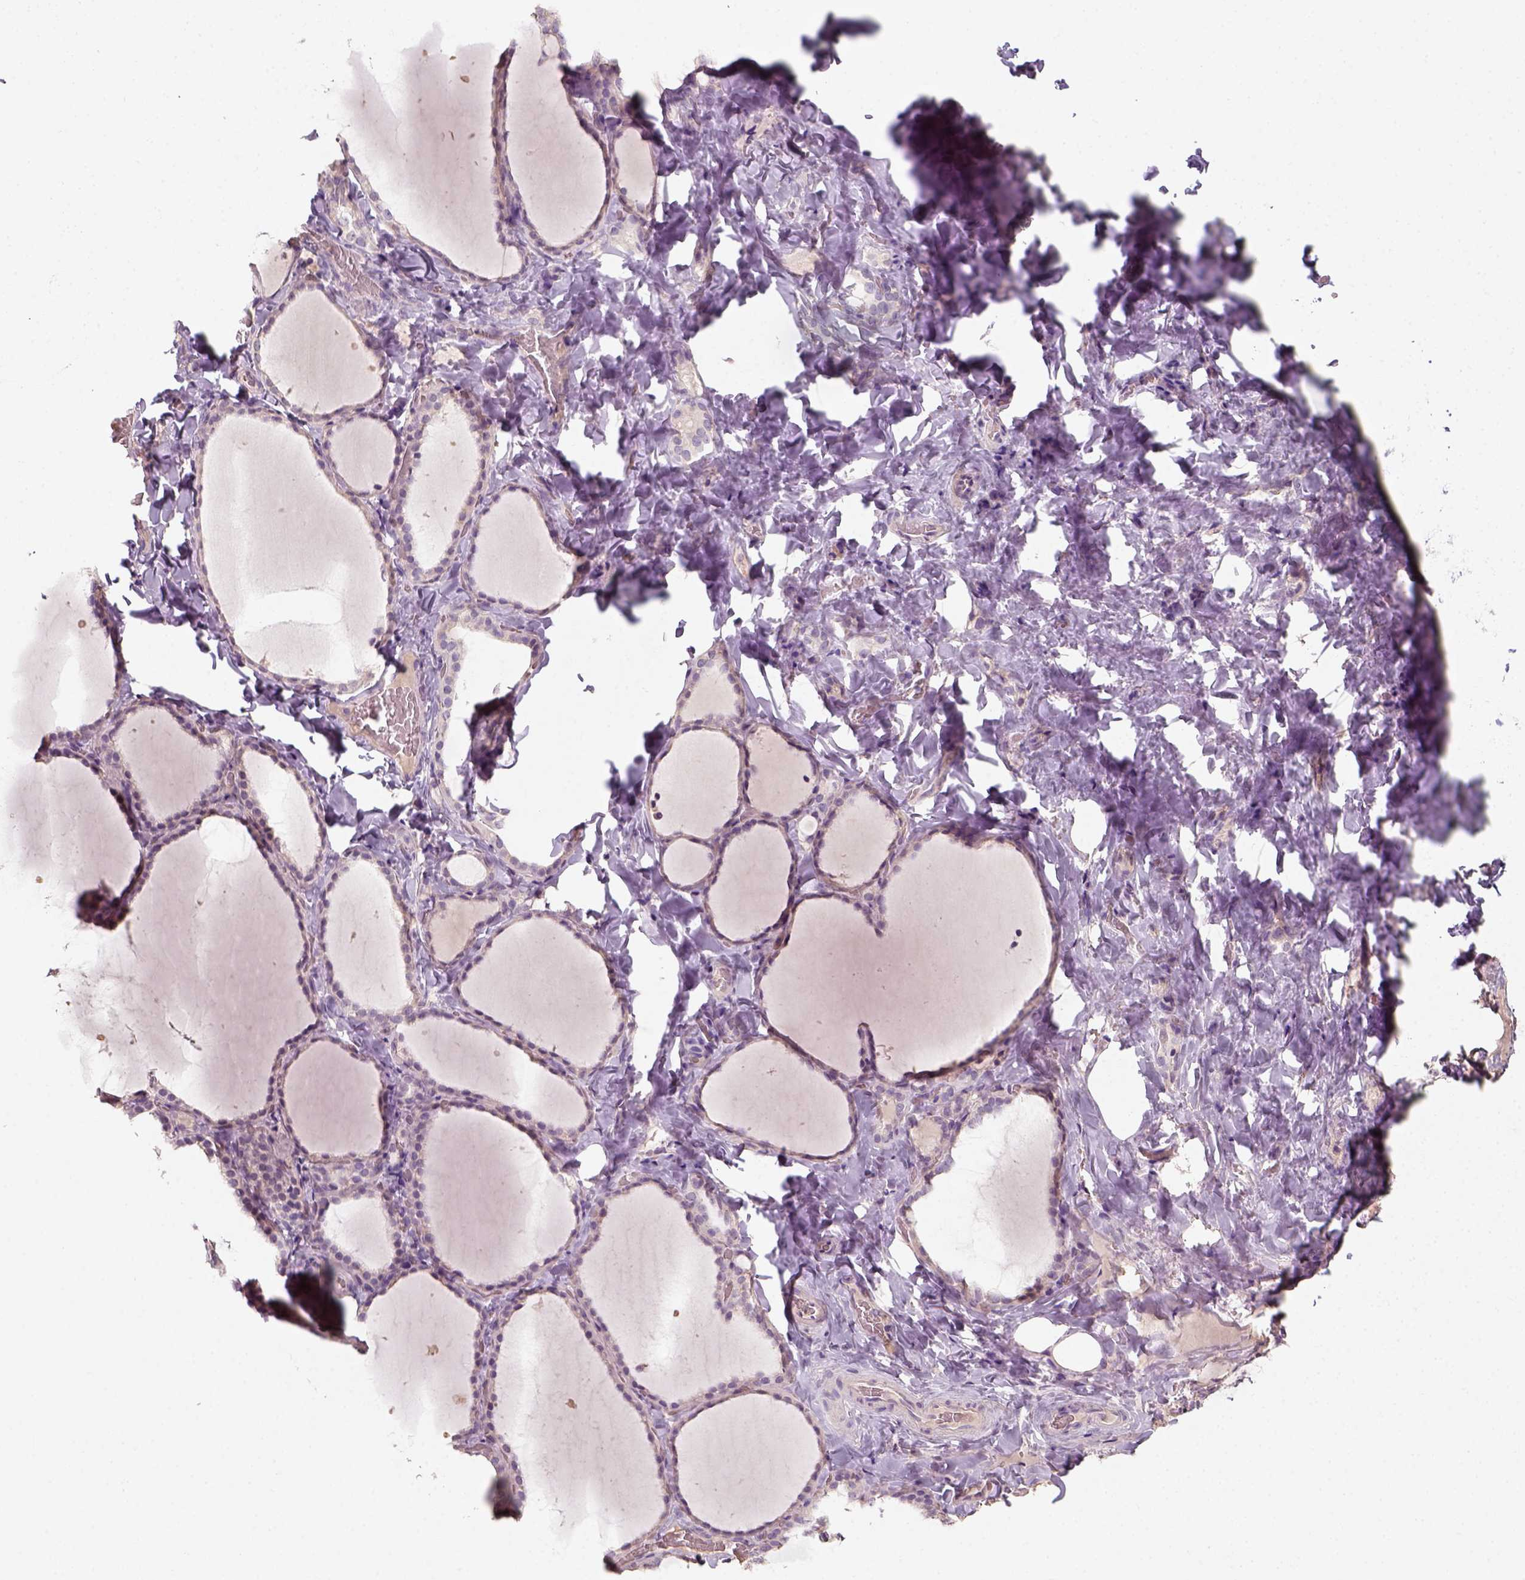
{"staining": {"intensity": "weak", "quantity": "<25%", "location": "cytoplasmic/membranous"}, "tissue": "thyroid gland", "cell_type": "Glandular cells", "image_type": "normal", "snomed": [{"axis": "morphology", "description": "Normal tissue, NOS"}, {"axis": "topography", "description": "Thyroid gland"}], "caption": "Glandular cells are negative for protein expression in unremarkable human thyroid gland. (Immunohistochemistry, brightfield microscopy, high magnification).", "gene": "AQP9", "patient": {"sex": "female", "age": 22}}